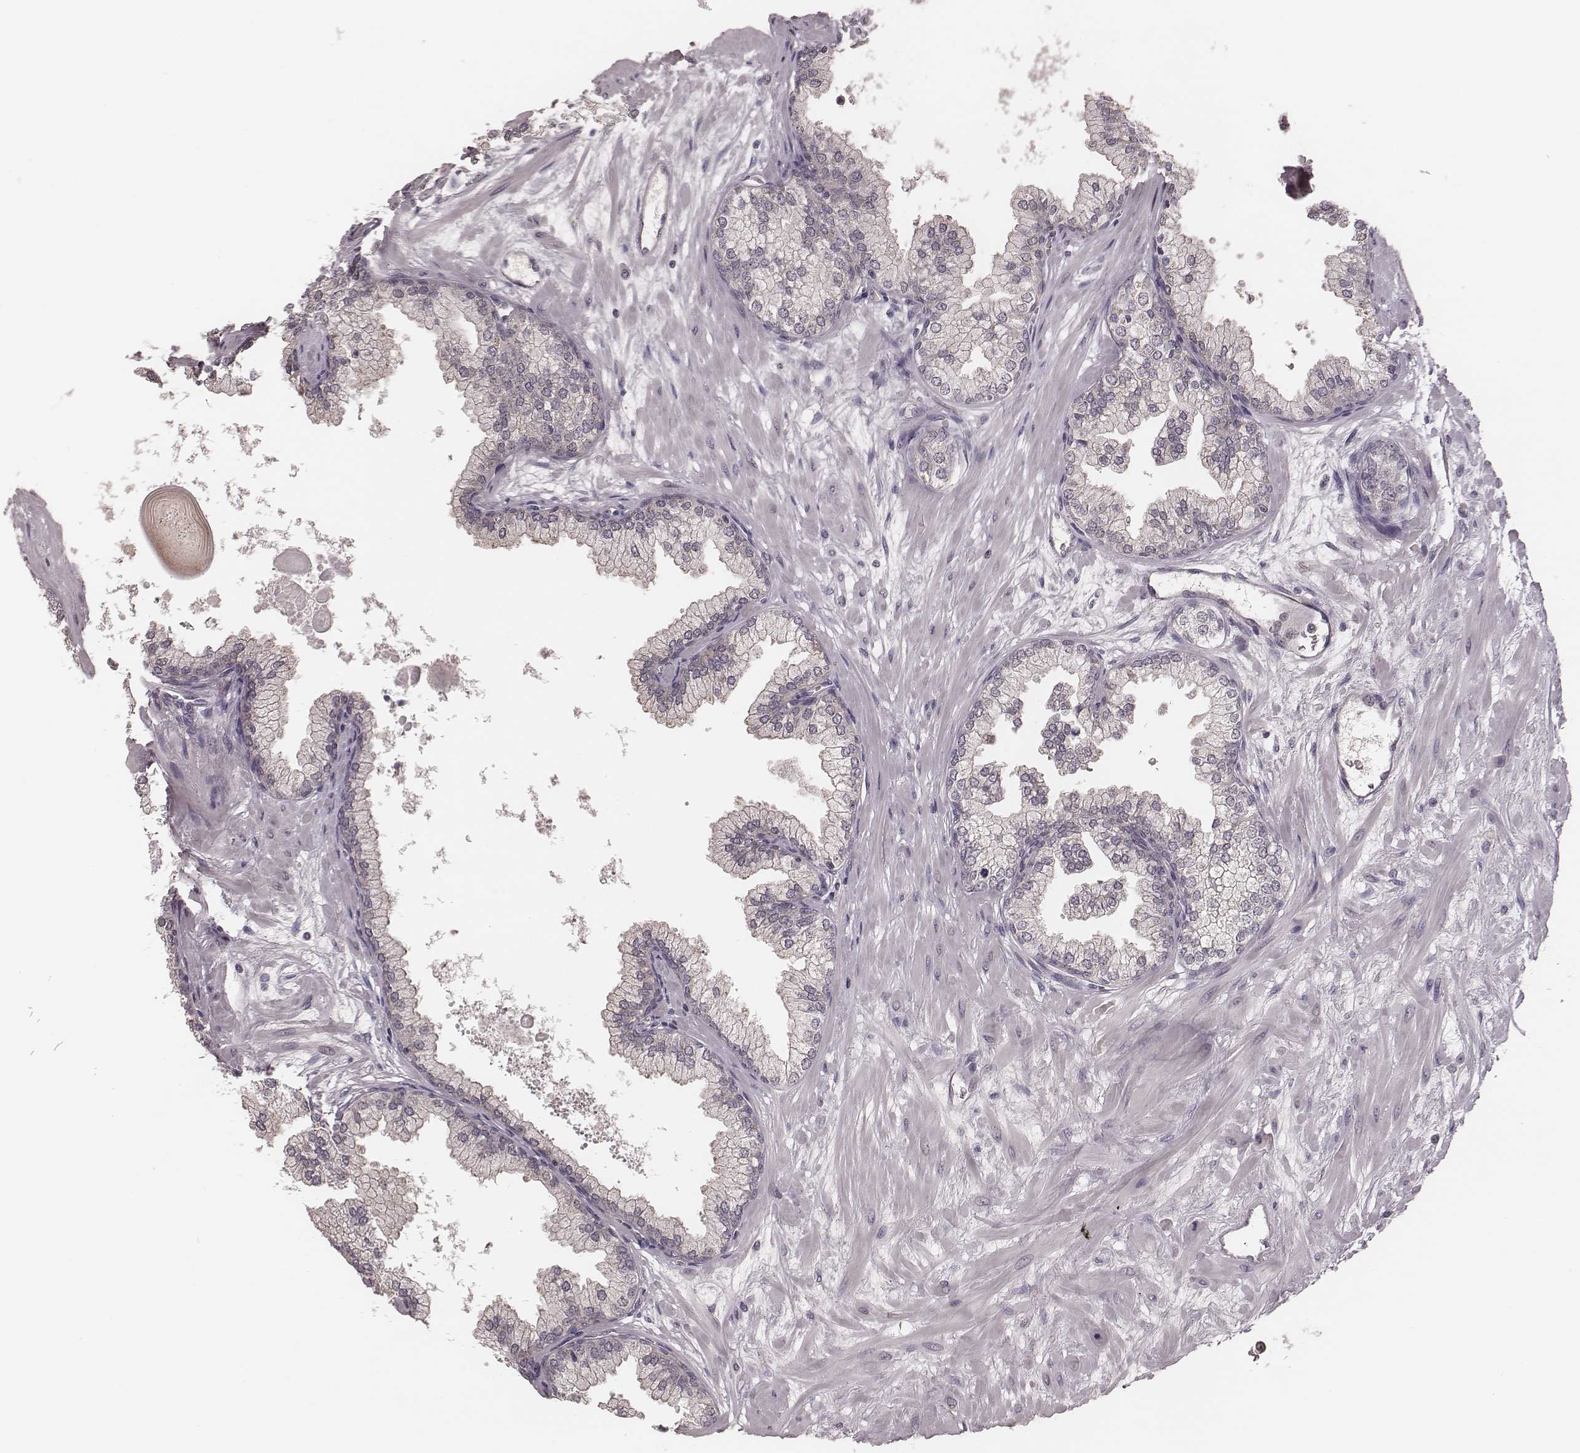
{"staining": {"intensity": "weak", "quantity": "25%-75%", "location": "cytoplasmic/membranous"}, "tissue": "prostate", "cell_type": "Glandular cells", "image_type": "normal", "snomed": [{"axis": "morphology", "description": "Normal tissue, NOS"}, {"axis": "topography", "description": "Prostate"}, {"axis": "topography", "description": "Peripheral nerve tissue"}], "caption": "Immunohistochemical staining of unremarkable prostate reveals 25%-75% levels of weak cytoplasmic/membranous protein expression in about 25%-75% of glandular cells. Immunohistochemistry (ihc) stains the protein of interest in brown and the nuclei are stained blue.", "gene": "P2RX5", "patient": {"sex": "male", "age": 61}}